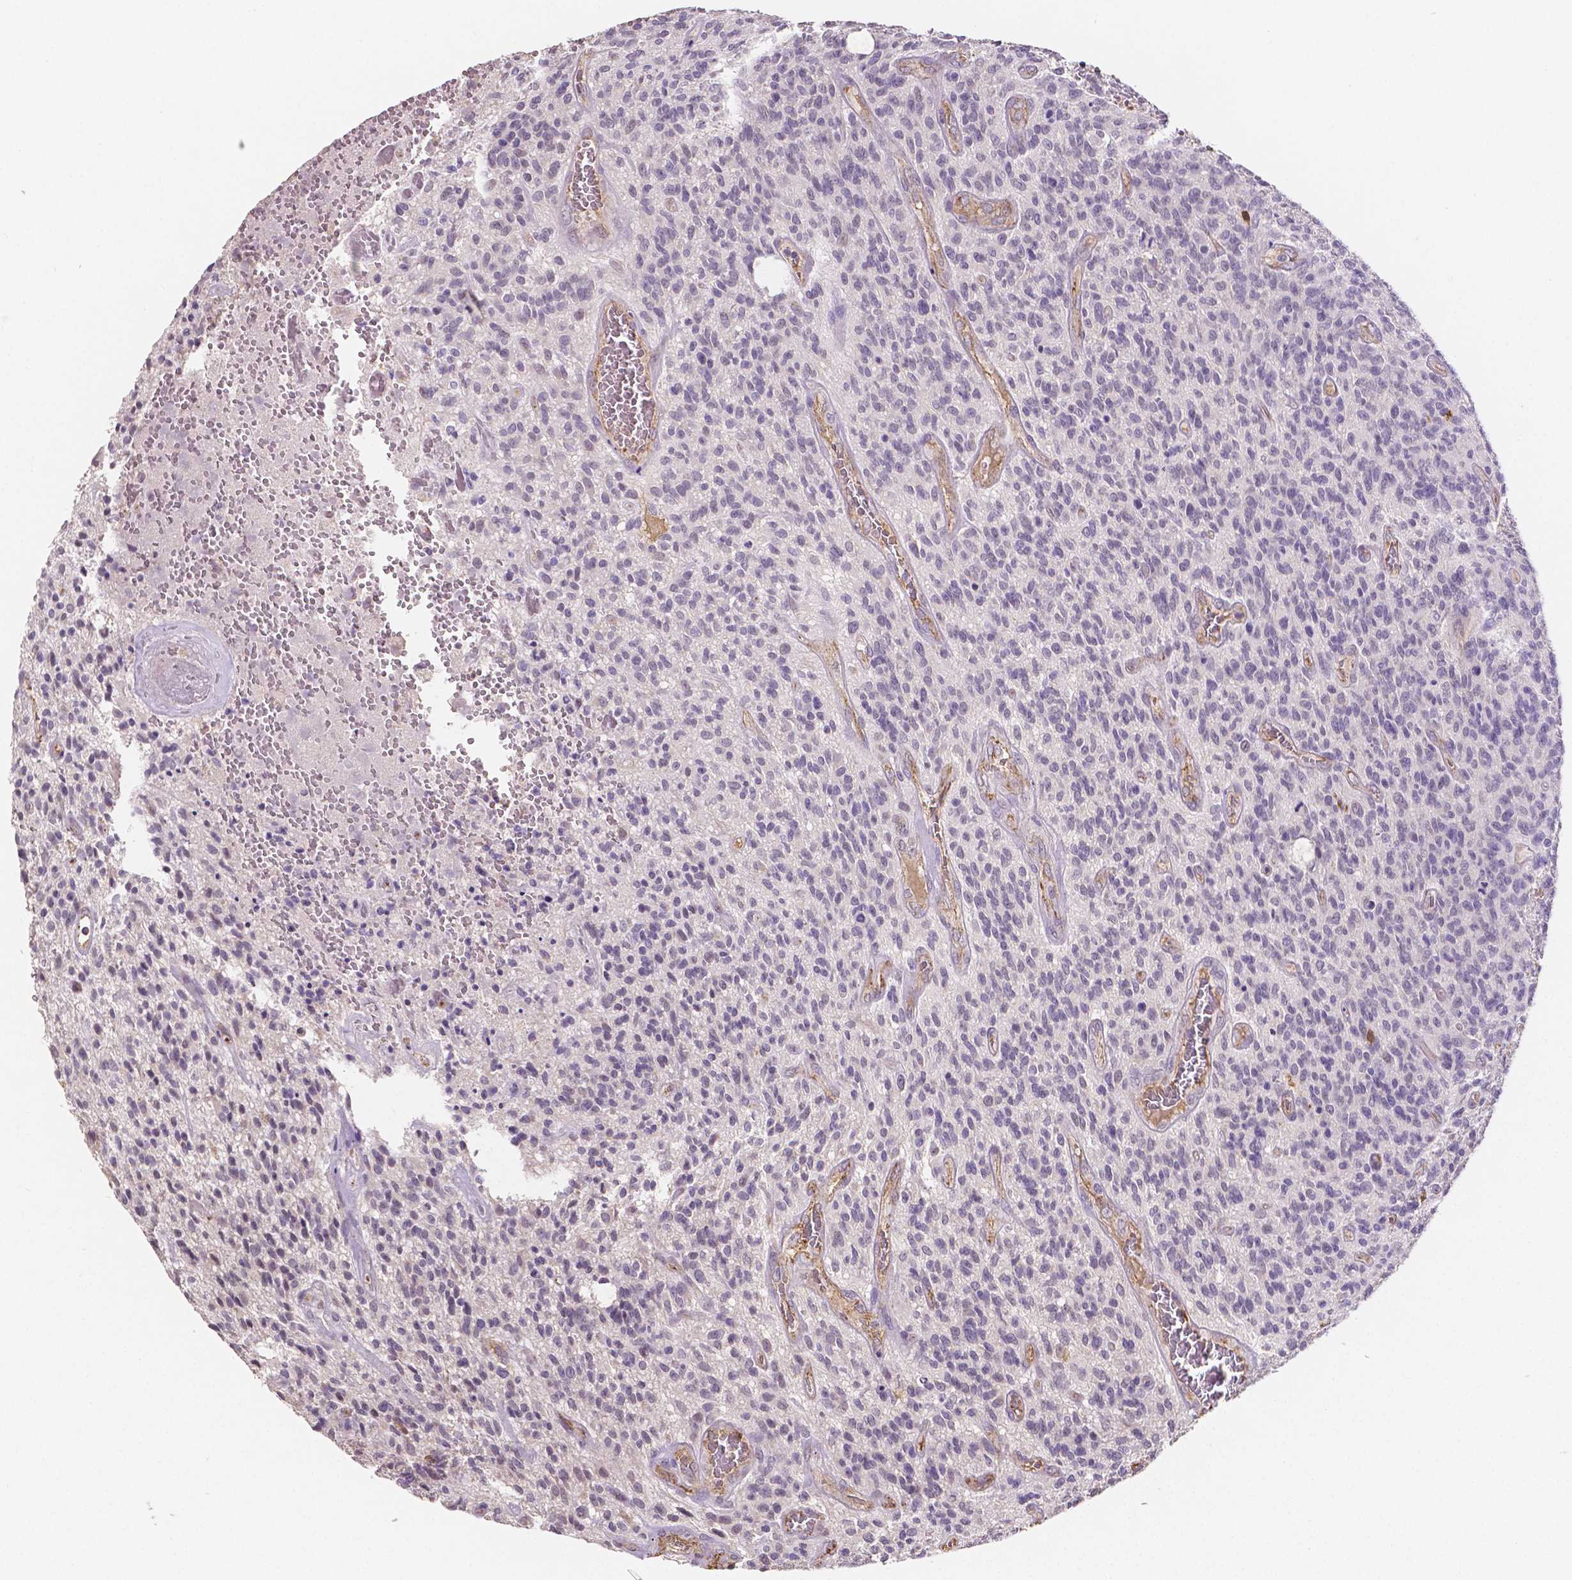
{"staining": {"intensity": "negative", "quantity": "none", "location": "none"}, "tissue": "glioma", "cell_type": "Tumor cells", "image_type": "cancer", "snomed": [{"axis": "morphology", "description": "Glioma, malignant, High grade"}, {"axis": "topography", "description": "Brain"}], "caption": "IHC image of malignant high-grade glioma stained for a protein (brown), which exhibits no expression in tumor cells. (DAB IHC with hematoxylin counter stain).", "gene": "ELAVL2", "patient": {"sex": "male", "age": 76}}